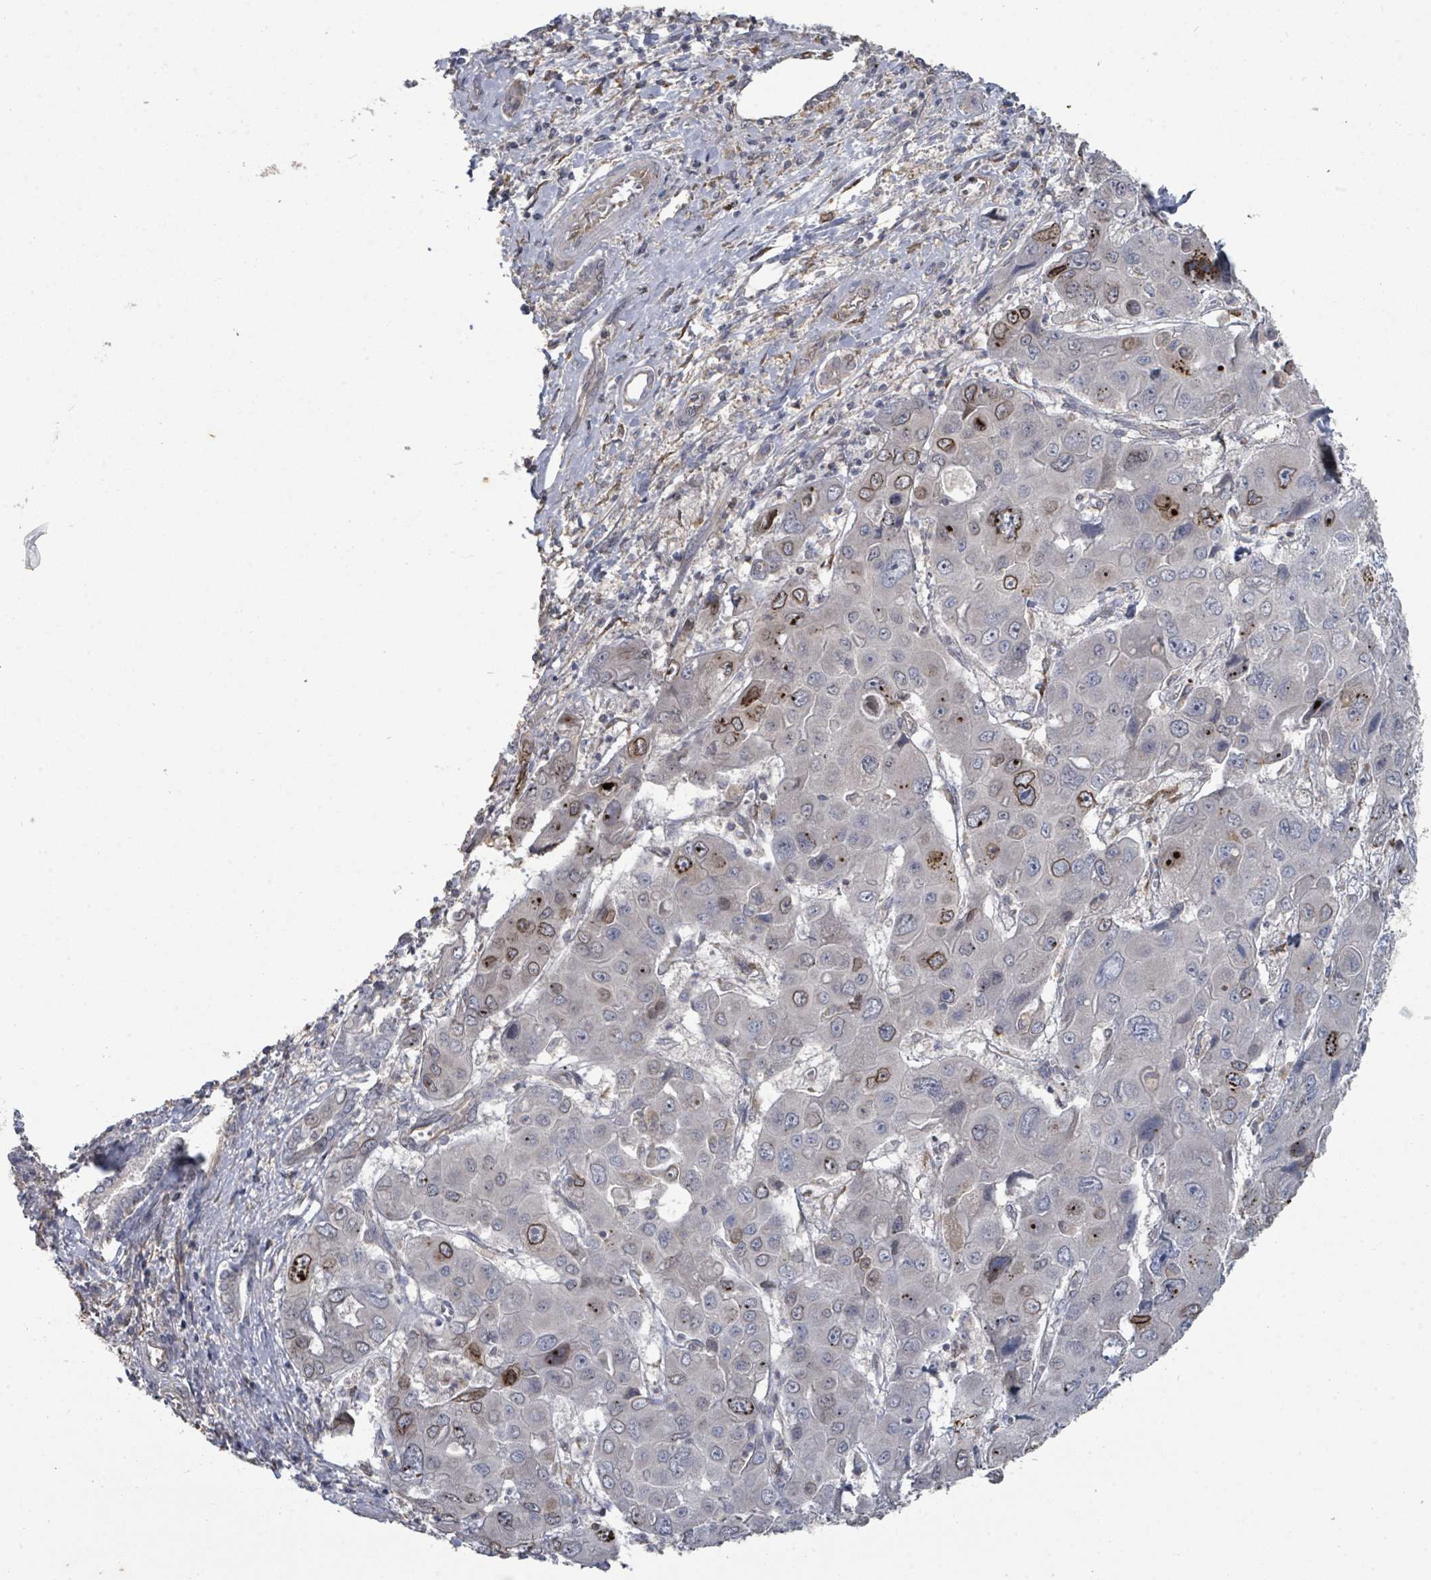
{"staining": {"intensity": "strong", "quantity": "<25%", "location": "cytoplasmic/membranous,nuclear"}, "tissue": "liver cancer", "cell_type": "Tumor cells", "image_type": "cancer", "snomed": [{"axis": "morphology", "description": "Cholangiocarcinoma"}, {"axis": "topography", "description": "Liver"}], "caption": "A brown stain highlights strong cytoplasmic/membranous and nuclear staining of a protein in human liver cholangiocarcinoma tumor cells.", "gene": "SLC9A7", "patient": {"sex": "male", "age": 67}}